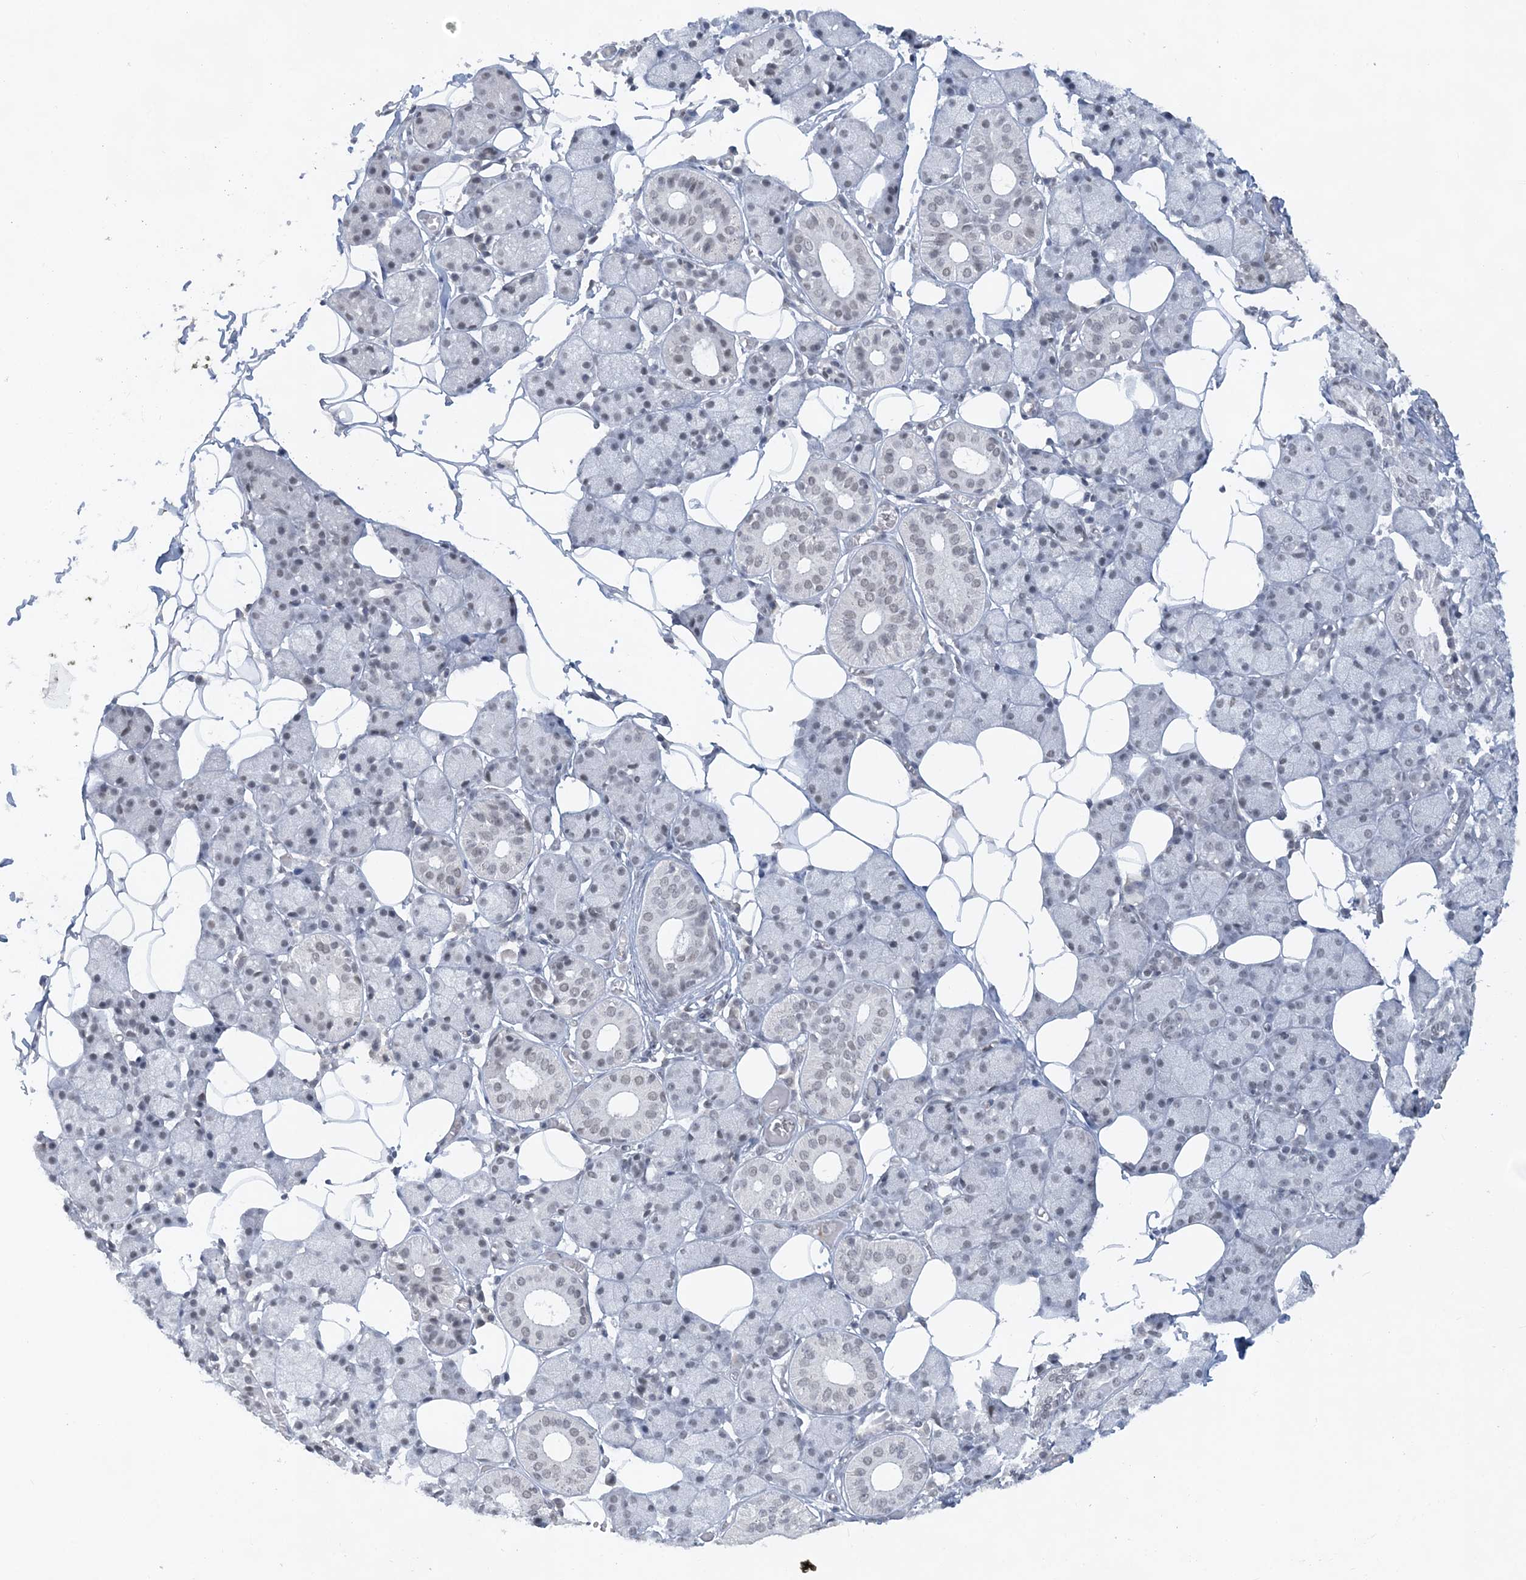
{"staining": {"intensity": "negative", "quantity": "none", "location": "none"}, "tissue": "salivary gland", "cell_type": "Glandular cells", "image_type": "normal", "snomed": [{"axis": "morphology", "description": "Normal tissue, NOS"}, {"axis": "topography", "description": "Salivary gland"}], "caption": "Photomicrograph shows no protein expression in glandular cells of benign salivary gland. The staining was performed using DAB to visualize the protein expression in brown, while the nuclei were stained in blue with hematoxylin (Magnification: 20x).", "gene": "KMT2D", "patient": {"sex": "female", "age": 33}}